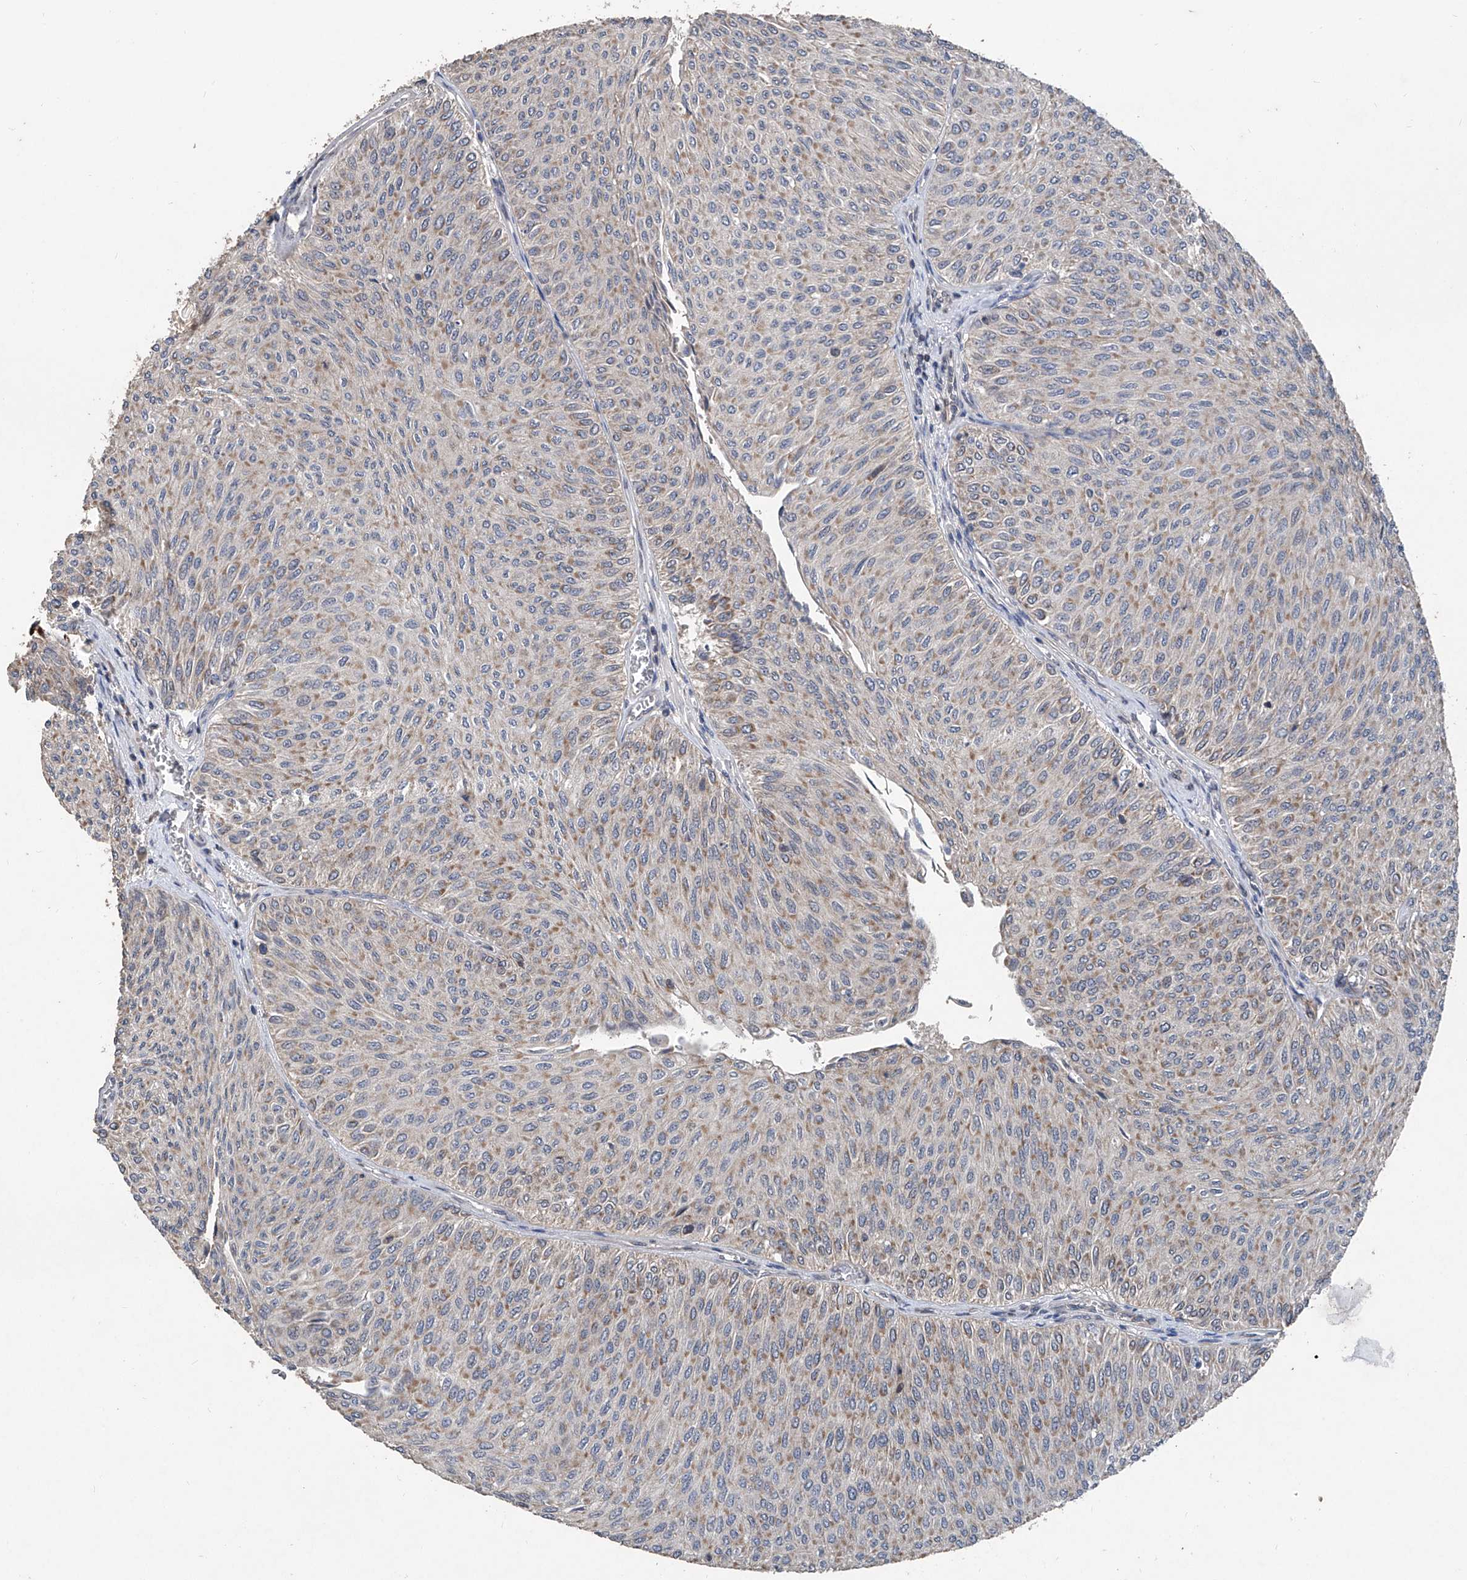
{"staining": {"intensity": "moderate", "quantity": "25%-75%", "location": "cytoplasmic/membranous"}, "tissue": "urothelial cancer", "cell_type": "Tumor cells", "image_type": "cancer", "snomed": [{"axis": "morphology", "description": "Urothelial carcinoma, Low grade"}, {"axis": "topography", "description": "Urinary bladder"}], "caption": "Protein expression analysis of low-grade urothelial carcinoma displays moderate cytoplasmic/membranous positivity in about 25%-75% of tumor cells.", "gene": "BCKDHB", "patient": {"sex": "male", "age": 78}}